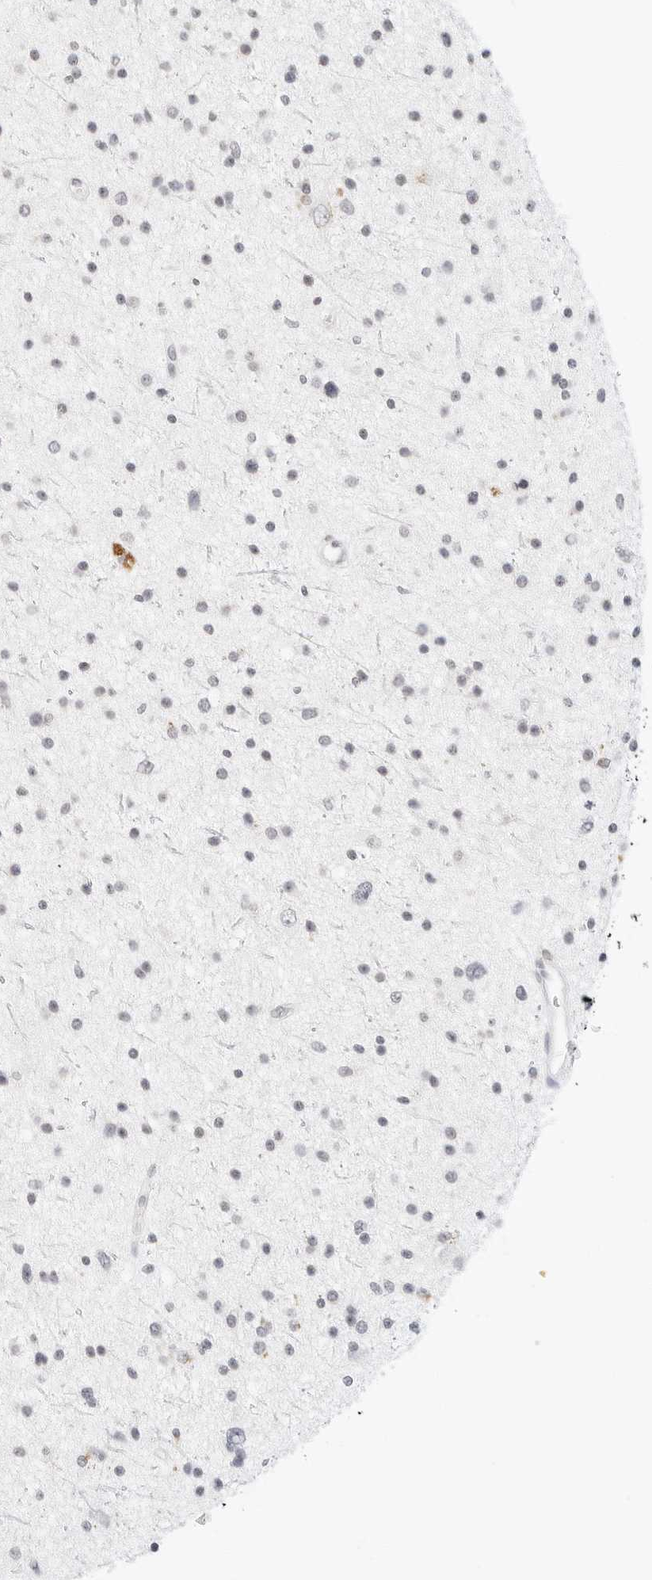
{"staining": {"intensity": "negative", "quantity": "none", "location": "none"}, "tissue": "glioma", "cell_type": "Tumor cells", "image_type": "cancer", "snomed": [{"axis": "morphology", "description": "Glioma, malignant, Low grade"}, {"axis": "topography", "description": "Brain"}], "caption": "Human glioma stained for a protein using immunohistochemistry exhibits no expression in tumor cells.", "gene": "NEO1", "patient": {"sex": "female", "age": 37}}